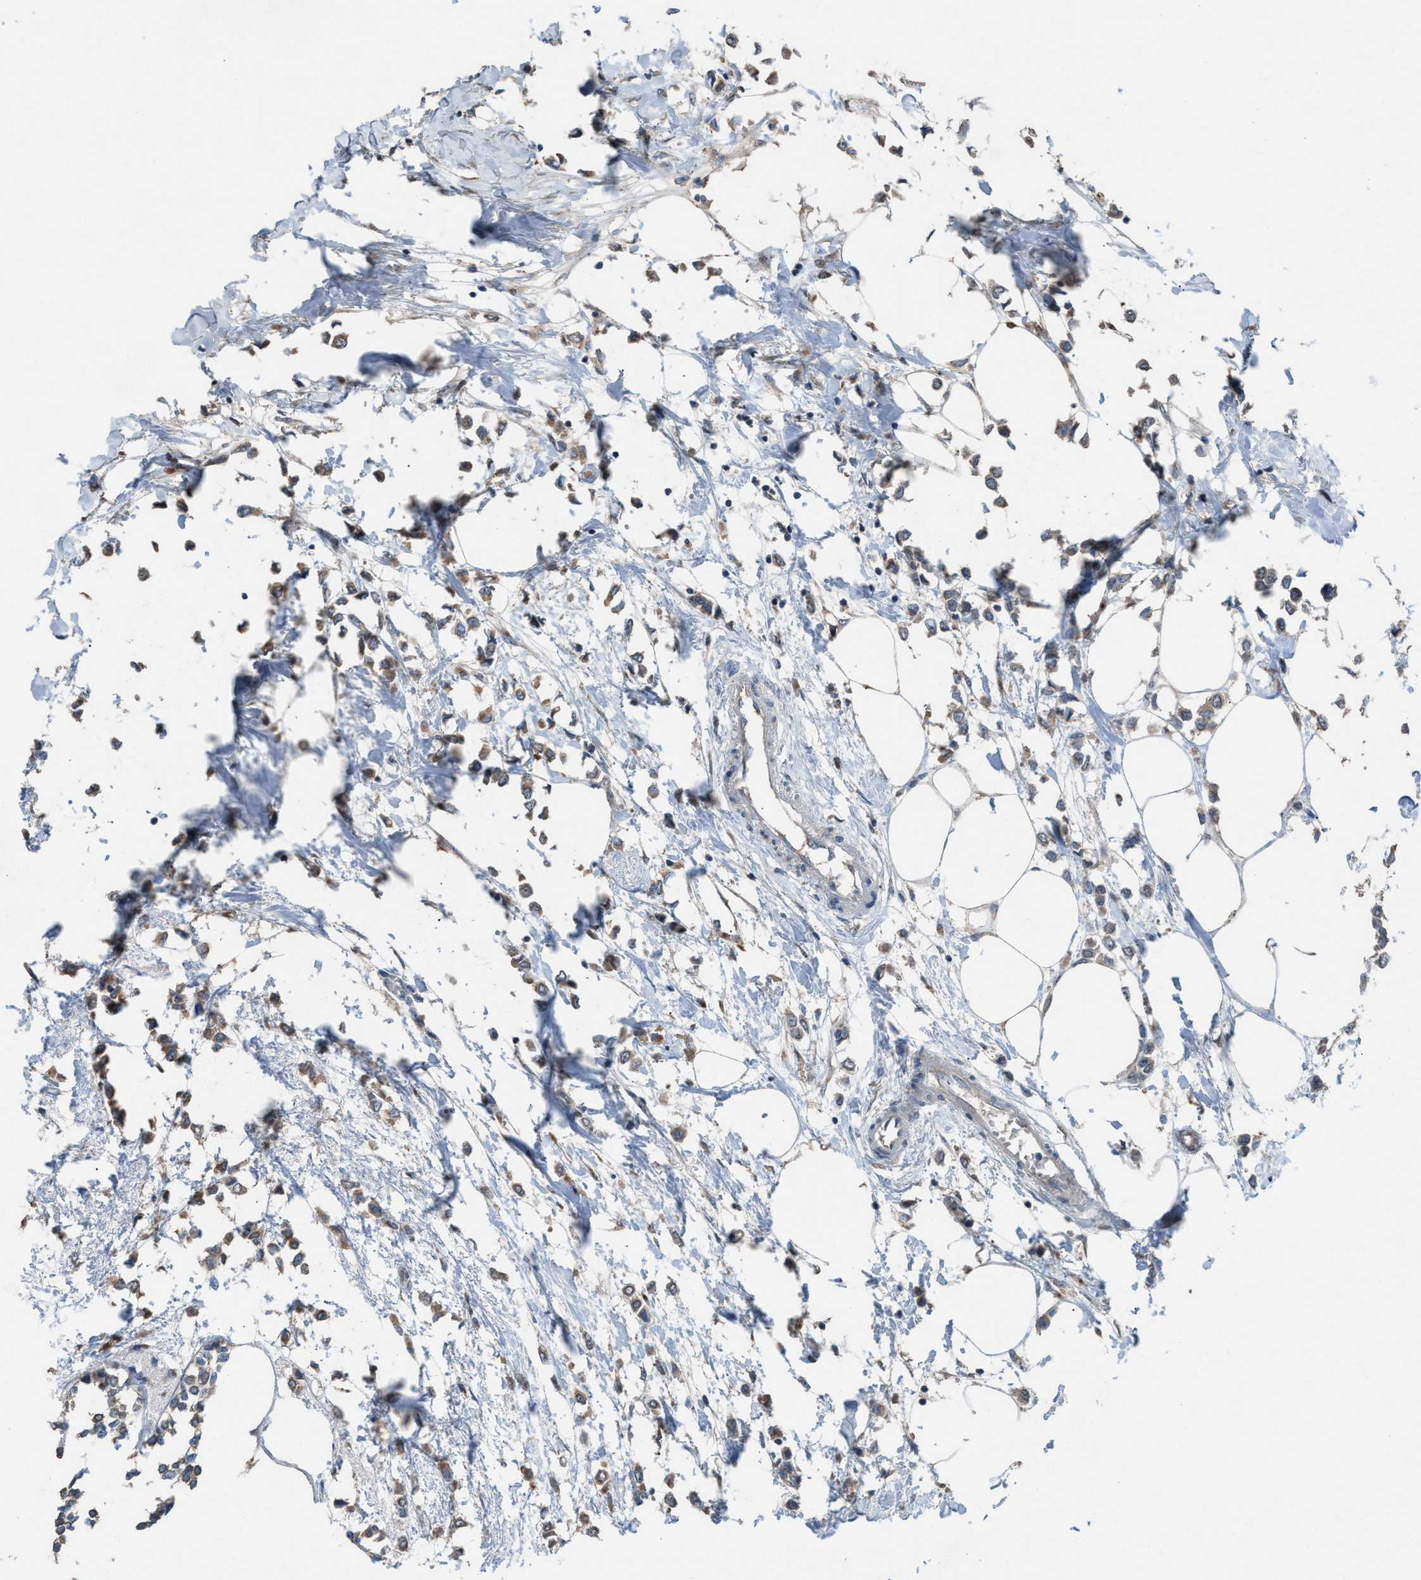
{"staining": {"intensity": "weak", "quantity": ">75%", "location": "cytoplasmic/membranous"}, "tissue": "breast cancer", "cell_type": "Tumor cells", "image_type": "cancer", "snomed": [{"axis": "morphology", "description": "Lobular carcinoma"}, {"axis": "topography", "description": "Breast"}], "caption": "IHC (DAB) staining of human breast cancer (lobular carcinoma) displays weak cytoplasmic/membranous protein expression in about >75% of tumor cells.", "gene": "TPK1", "patient": {"sex": "female", "age": 51}}